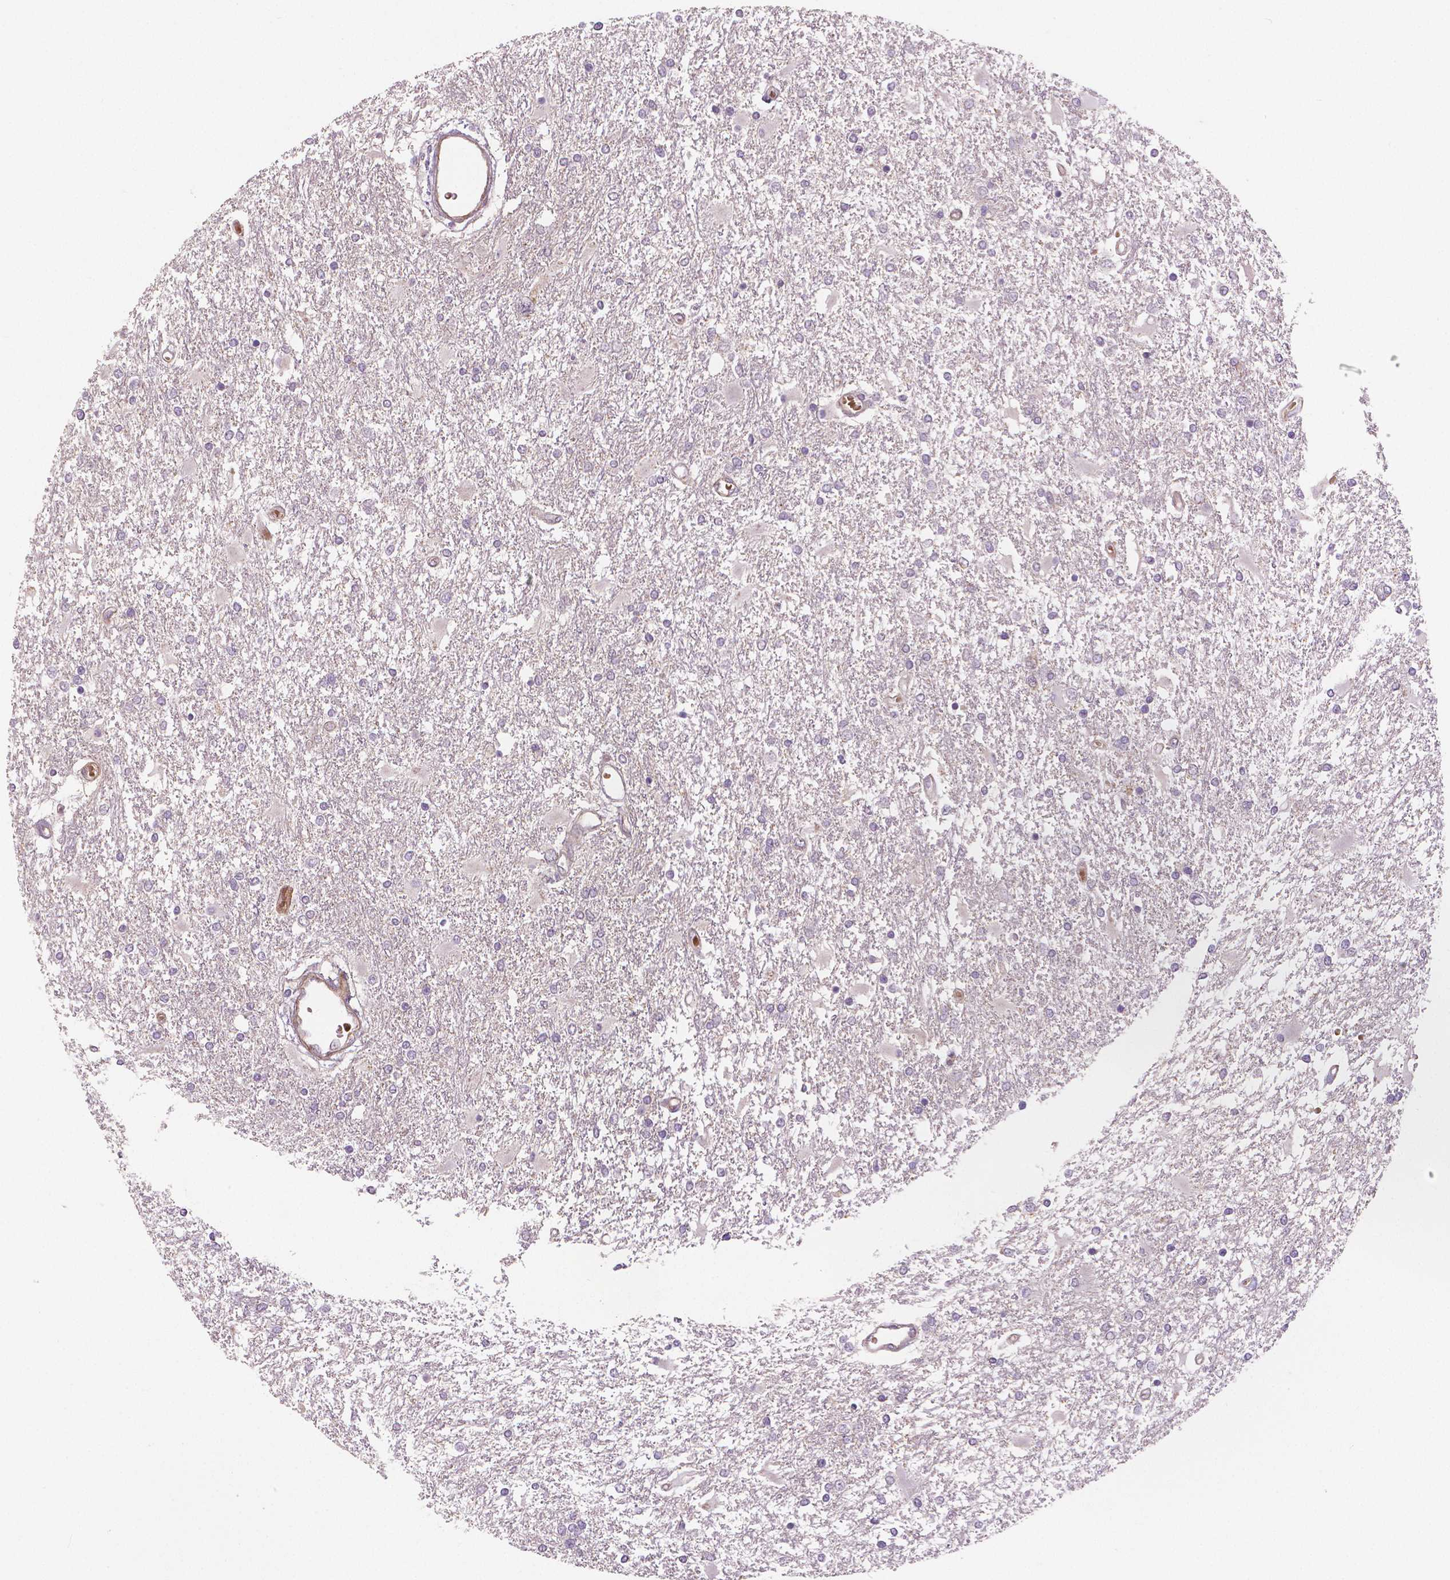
{"staining": {"intensity": "negative", "quantity": "none", "location": "none"}, "tissue": "glioma", "cell_type": "Tumor cells", "image_type": "cancer", "snomed": [{"axis": "morphology", "description": "Glioma, malignant, High grade"}, {"axis": "topography", "description": "Cerebral cortex"}], "caption": "IHC photomicrograph of neoplastic tissue: glioma stained with DAB (3,3'-diaminobenzidine) reveals no significant protein staining in tumor cells.", "gene": "FLT1", "patient": {"sex": "male", "age": 79}}